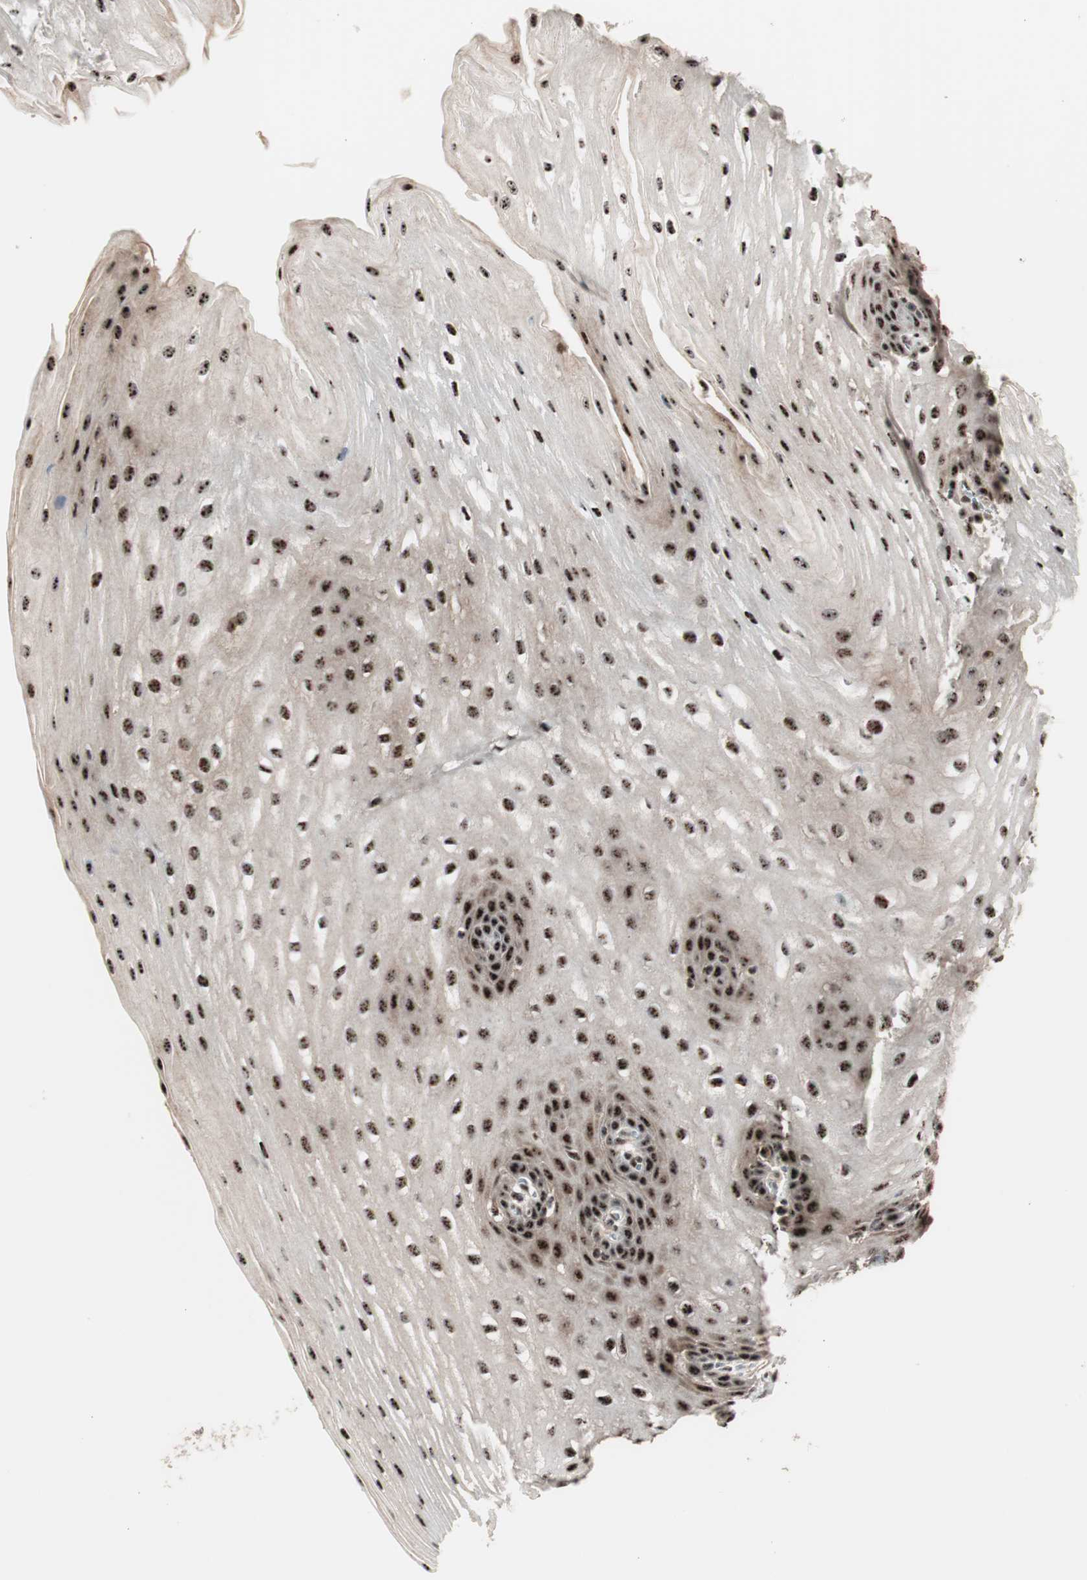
{"staining": {"intensity": "strong", "quantity": ">75%", "location": "nuclear"}, "tissue": "esophagus", "cell_type": "Squamous epithelial cells", "image_type": "normal", "snomed": [{"axis": "morphology", "description": "Normal tissue, NOS"}, {"axis": "topography", "description": "Esophagus"}], "caption": "This photomicrograph exhibits IHC staining of normal human esophagus, with high strong nuclear positivity in about >75% of squamous epithelial cells.", "gene": "NR5A2", "patient": {"sex": "male", "age": 48}}